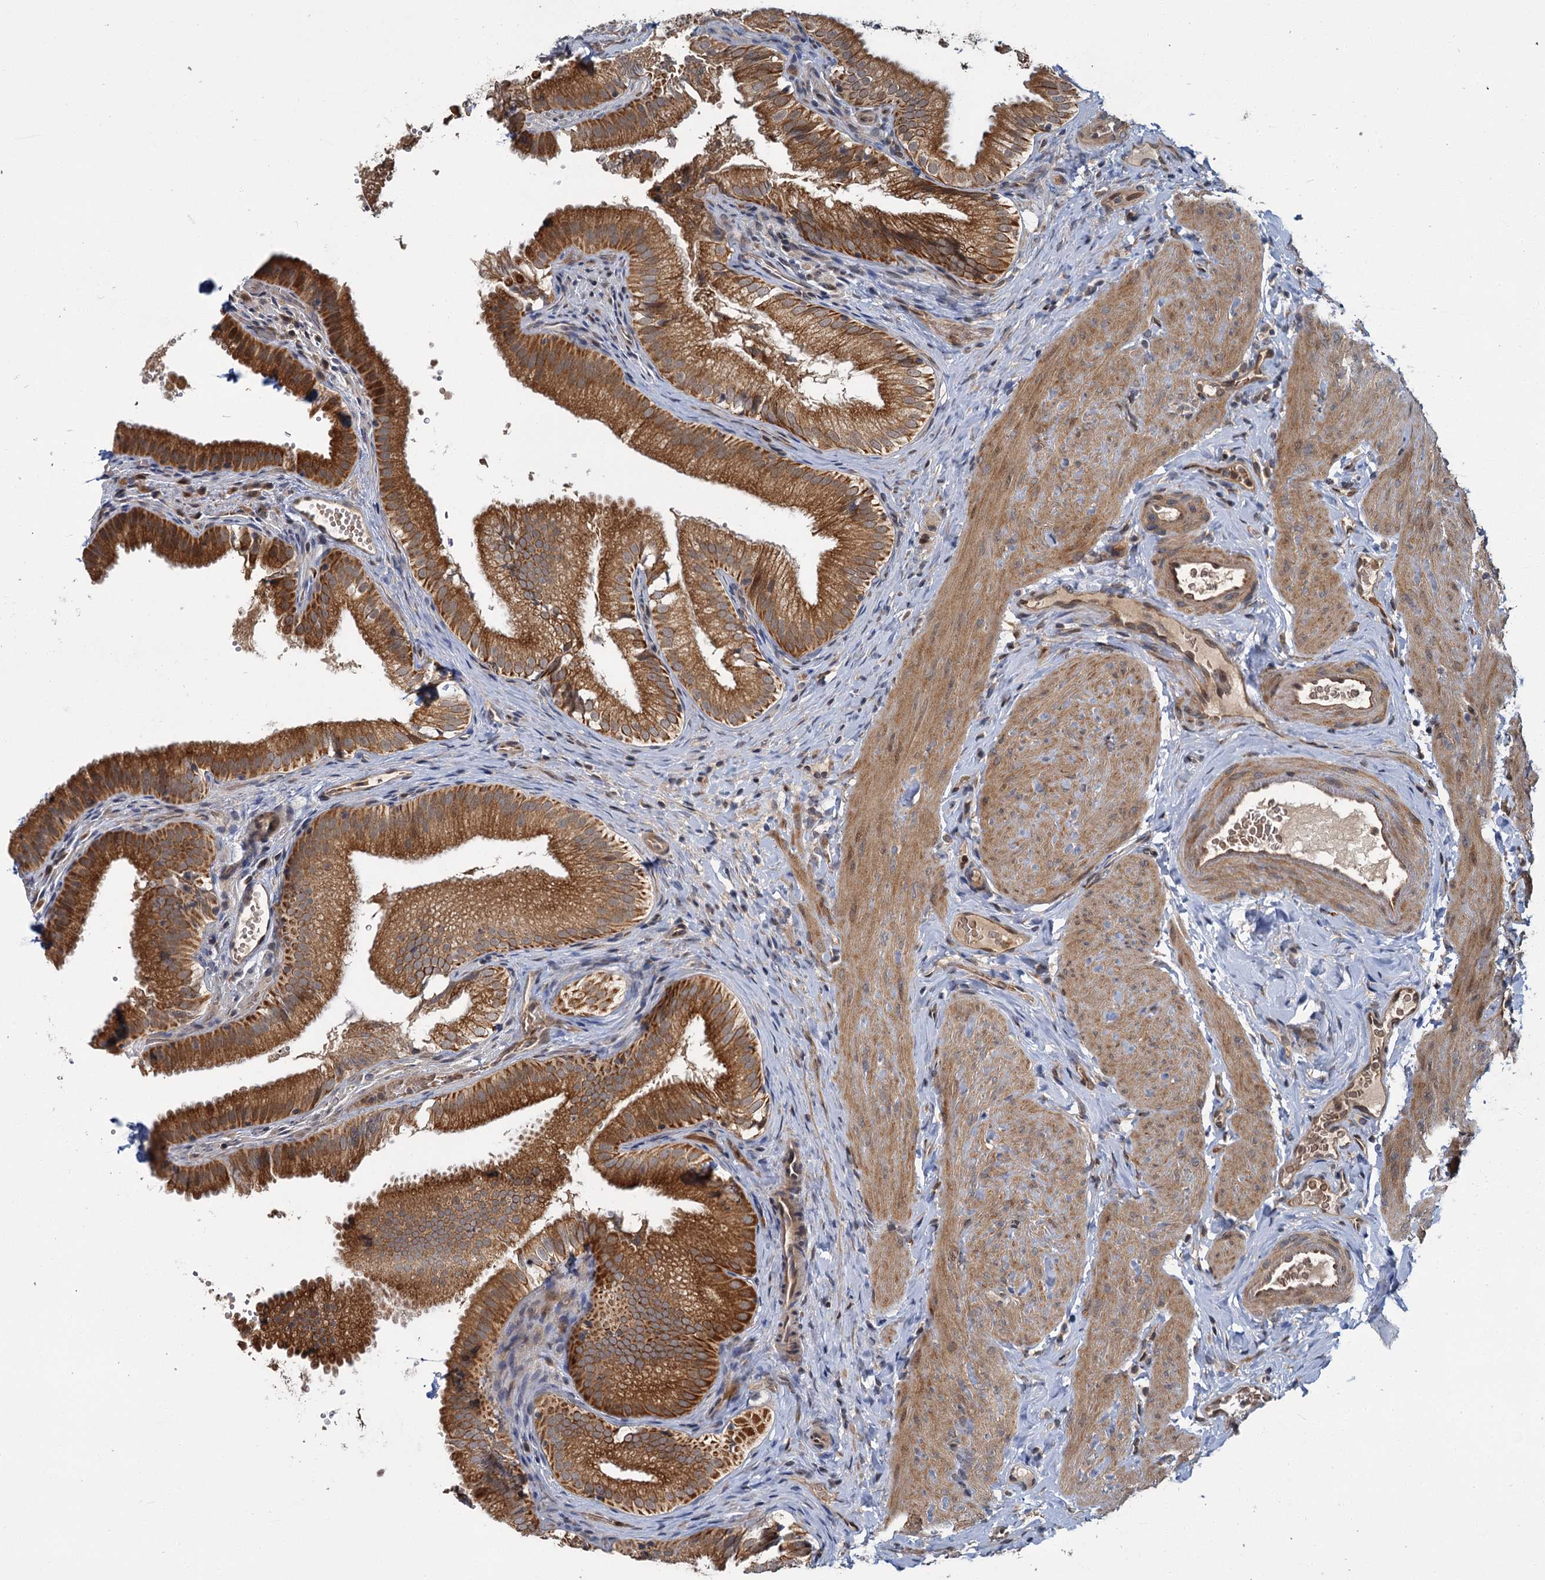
{"staining": {"intensity": "strong", "quantity": ">75%", "location": "cytoplasmic/membranous"}, "tissue": "gallbladder", "cell_type": "Glandular cells", "image_type": "normal", "snomed": [{"axis": "morphology", "description": "Normal tissue, NOS"}, {"axis": "topography", "description": "Gallbladder"}], "caption": "This photomicrograph shows immunohistochemistry staining of benign human gallbladder, with high strong cytoplasmic/membranous staining in about >75% of glandular cells.", "gene": "APBA2", "patient": {"sex": "female", "age": 30}}